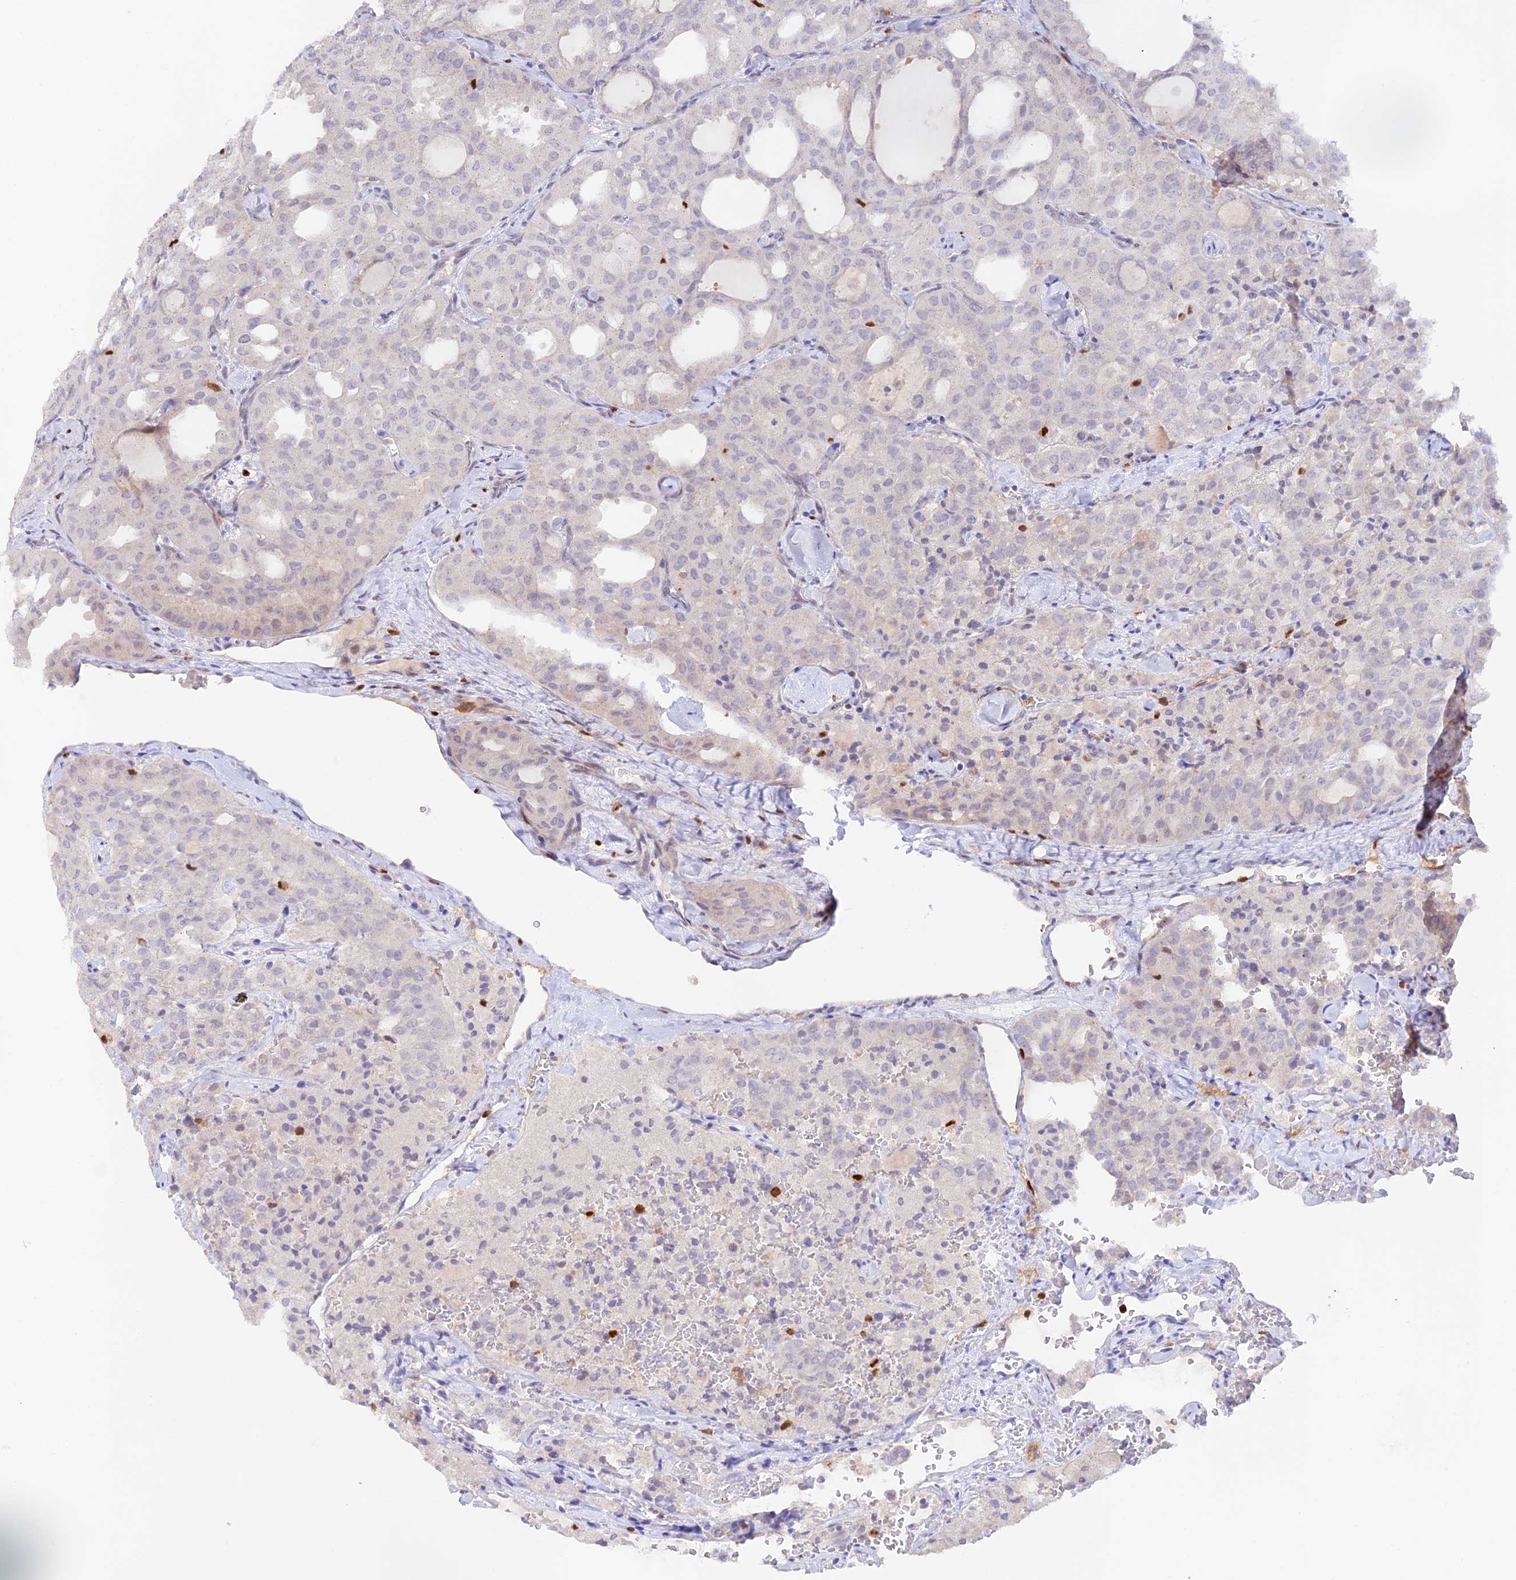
{"staining": {"intensity": "negative", "quantity": "none", "location": "none"}, "tissue": "thyroid cancer", "cell_type": "Tumor cells", "image_type": "cancer", "snomed": [{"axis": "morphology", "description": "Follicular adenoma carcinoma, NOS"}, {"axis": "topography", "description": "Thyroid gland"}], "caption": "An immunohistochemistry photomicrograph of thyroid follicular adenoma carcinoma is shown. There is no staining in tumor cells of thyroid follicular adenoma carcinoma.", "gene": "DENND1C", "patient": {"sex": "male", "age": 75}}